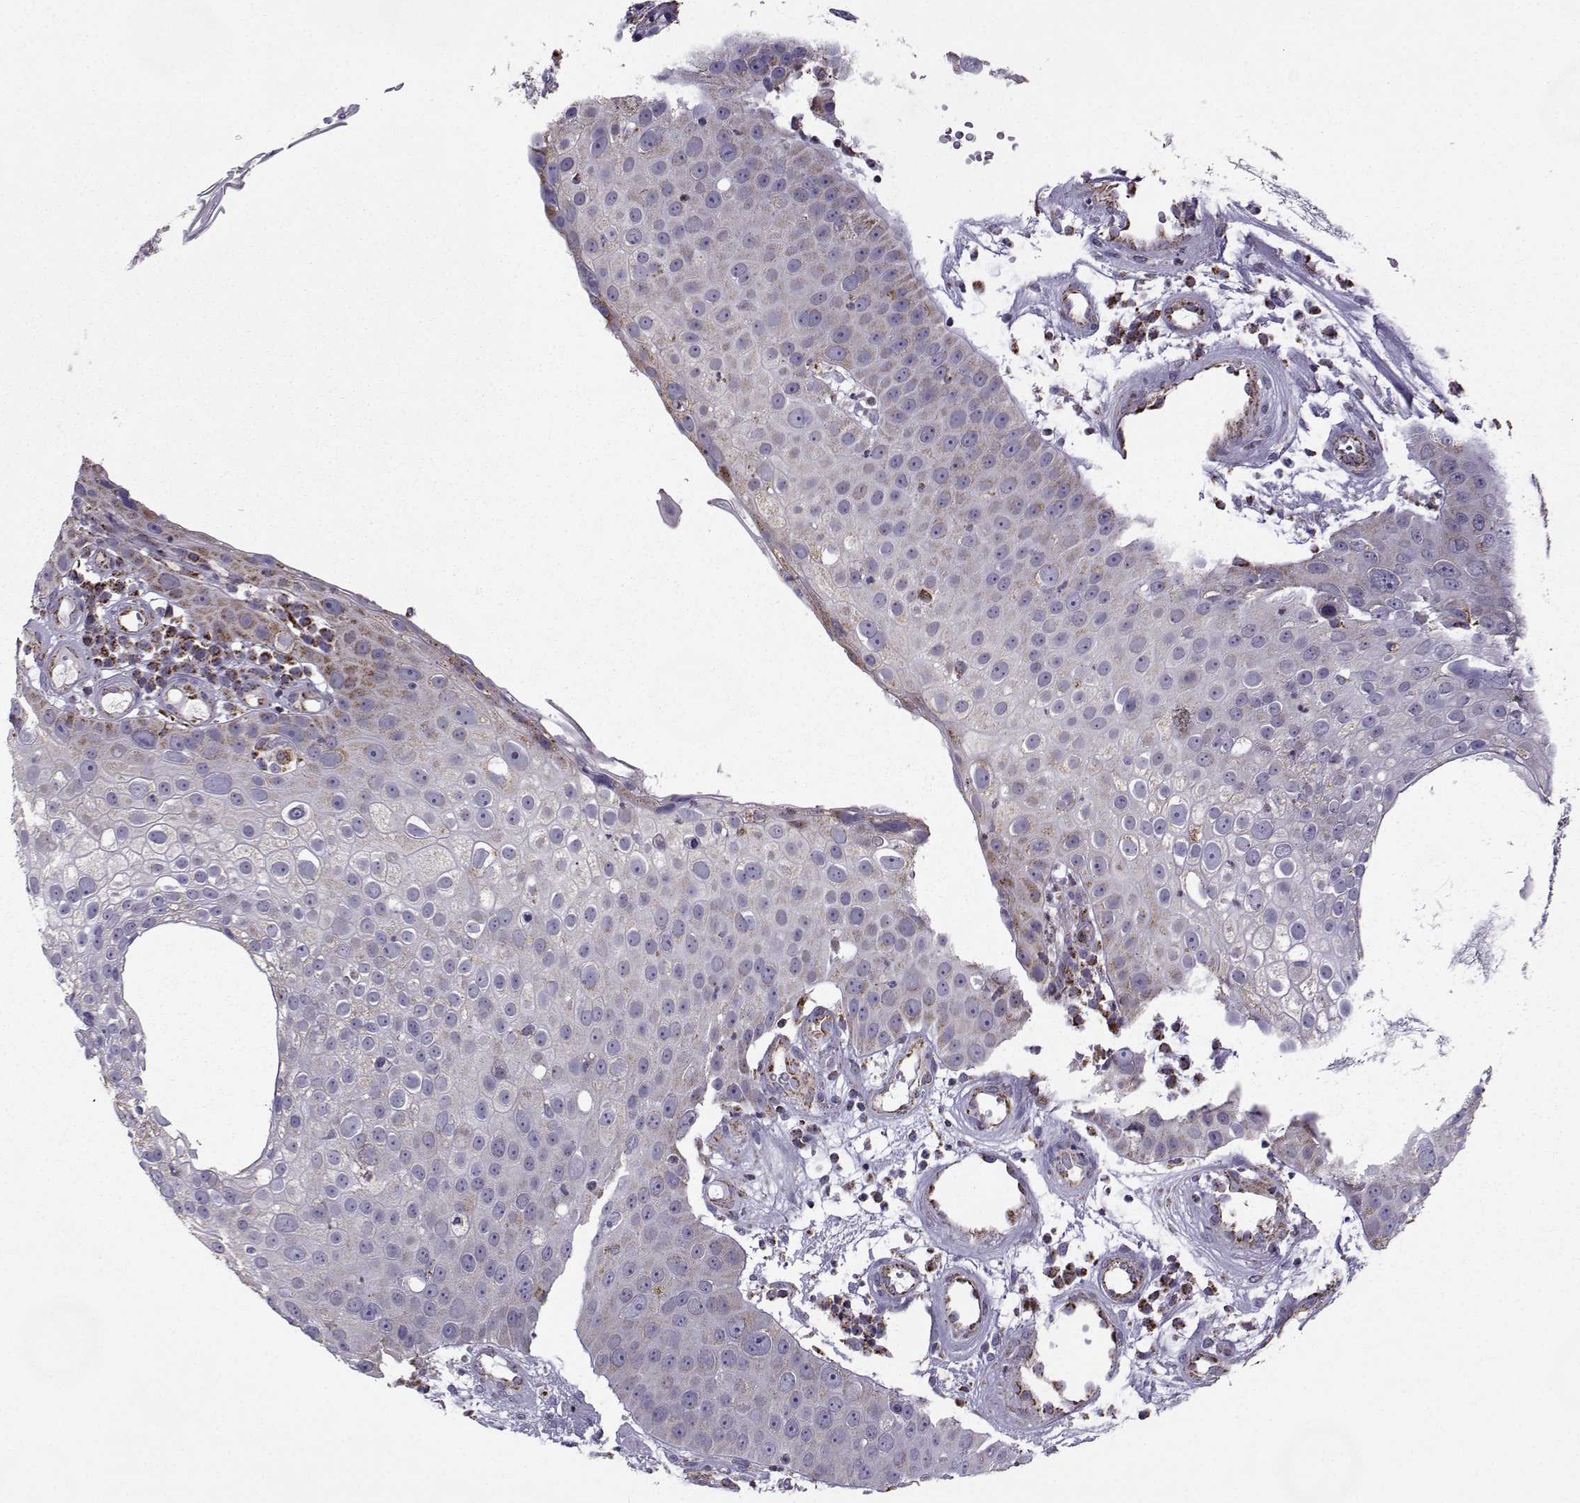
{"staining": {"intensity": "strong", "quantity": "<25%", "location": "cytoplasmic/membranous"}, "tissue": "skin cancer", "cell_type": "Tumor cells", "image_type": "cancer", "snomed": [{"axis": "morphology", "description": "Squamous cell carcinoma, NOS"}, {"axis": "topography", "description": "Skin"}], "caption": "The histopathology image displays immunohistochemical staining of skin squamous cell carcinoma. There is strong cytoplasmic/membranous staining is appreciated in approximately <25% of tumor cells. The staining was performed using DAB (3,3'-diaminobenzidine), with brown indicating positive protein expression. Nuclei are stained blue with hematoxylin.", "gene": "NECAB3", "patient": {"sex": "male", "age": 71}}